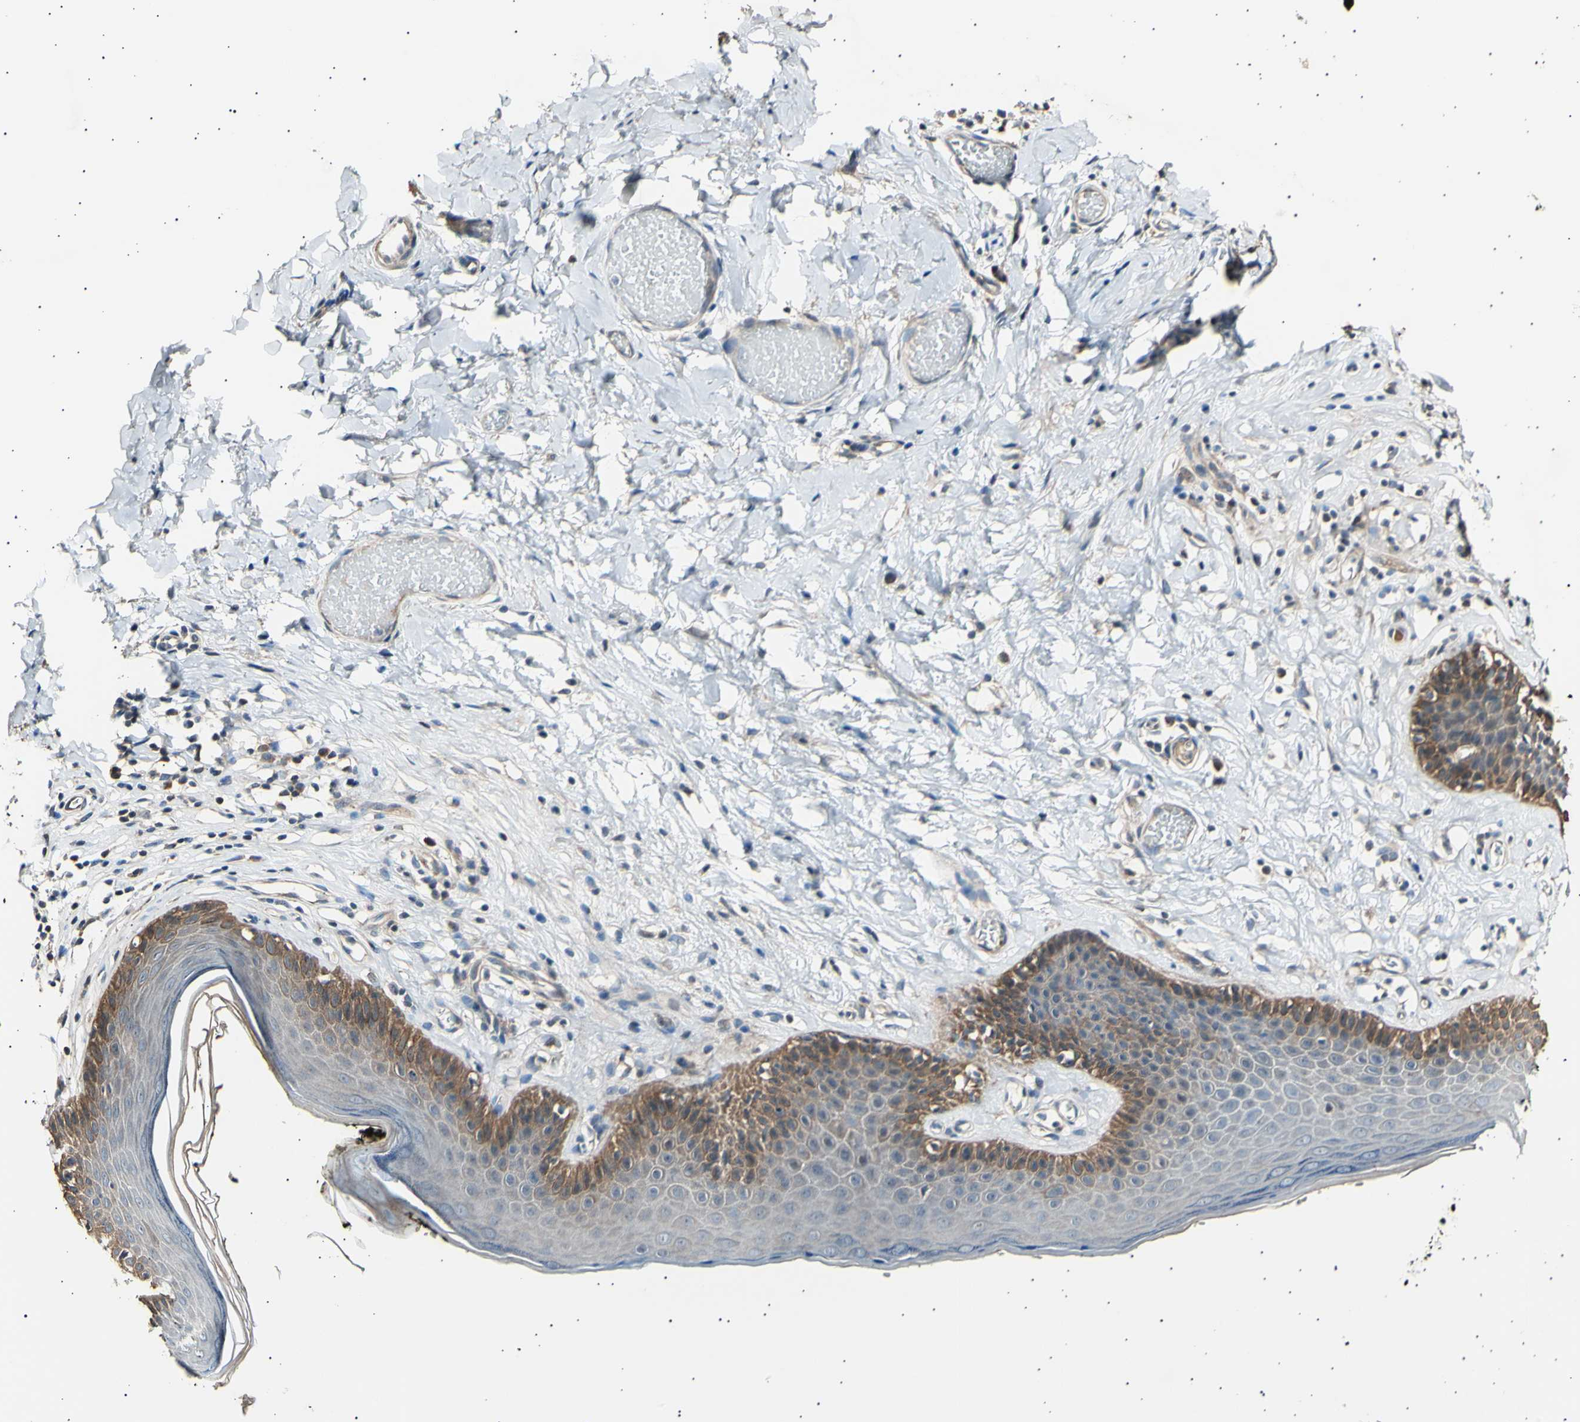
{"staining": {"intensity": "moderate", "quantity": "<25%", "location": "cytoplasmic/membranous"}, "tissue": "skin", "cell_type": "Epidermal cells", "image_type": "normal", "snomed": [{"axis": "morphology", "description": "Normal tissue, NOS"}, {"axis": "morphology", "description": "Inflammation, NOS"}, {"axis": "topography", "description": "Vulva"}], "caption": "Skin stained with immunohistochemistry displays moderate cytoplasmic/membranous positivity in about <25% of epidermal cells. (brown staining indicates protein expression, while blue staining denotes nuclei).", "gene": "ITGA6", "patient": {"sex": "female", "age": 84}}